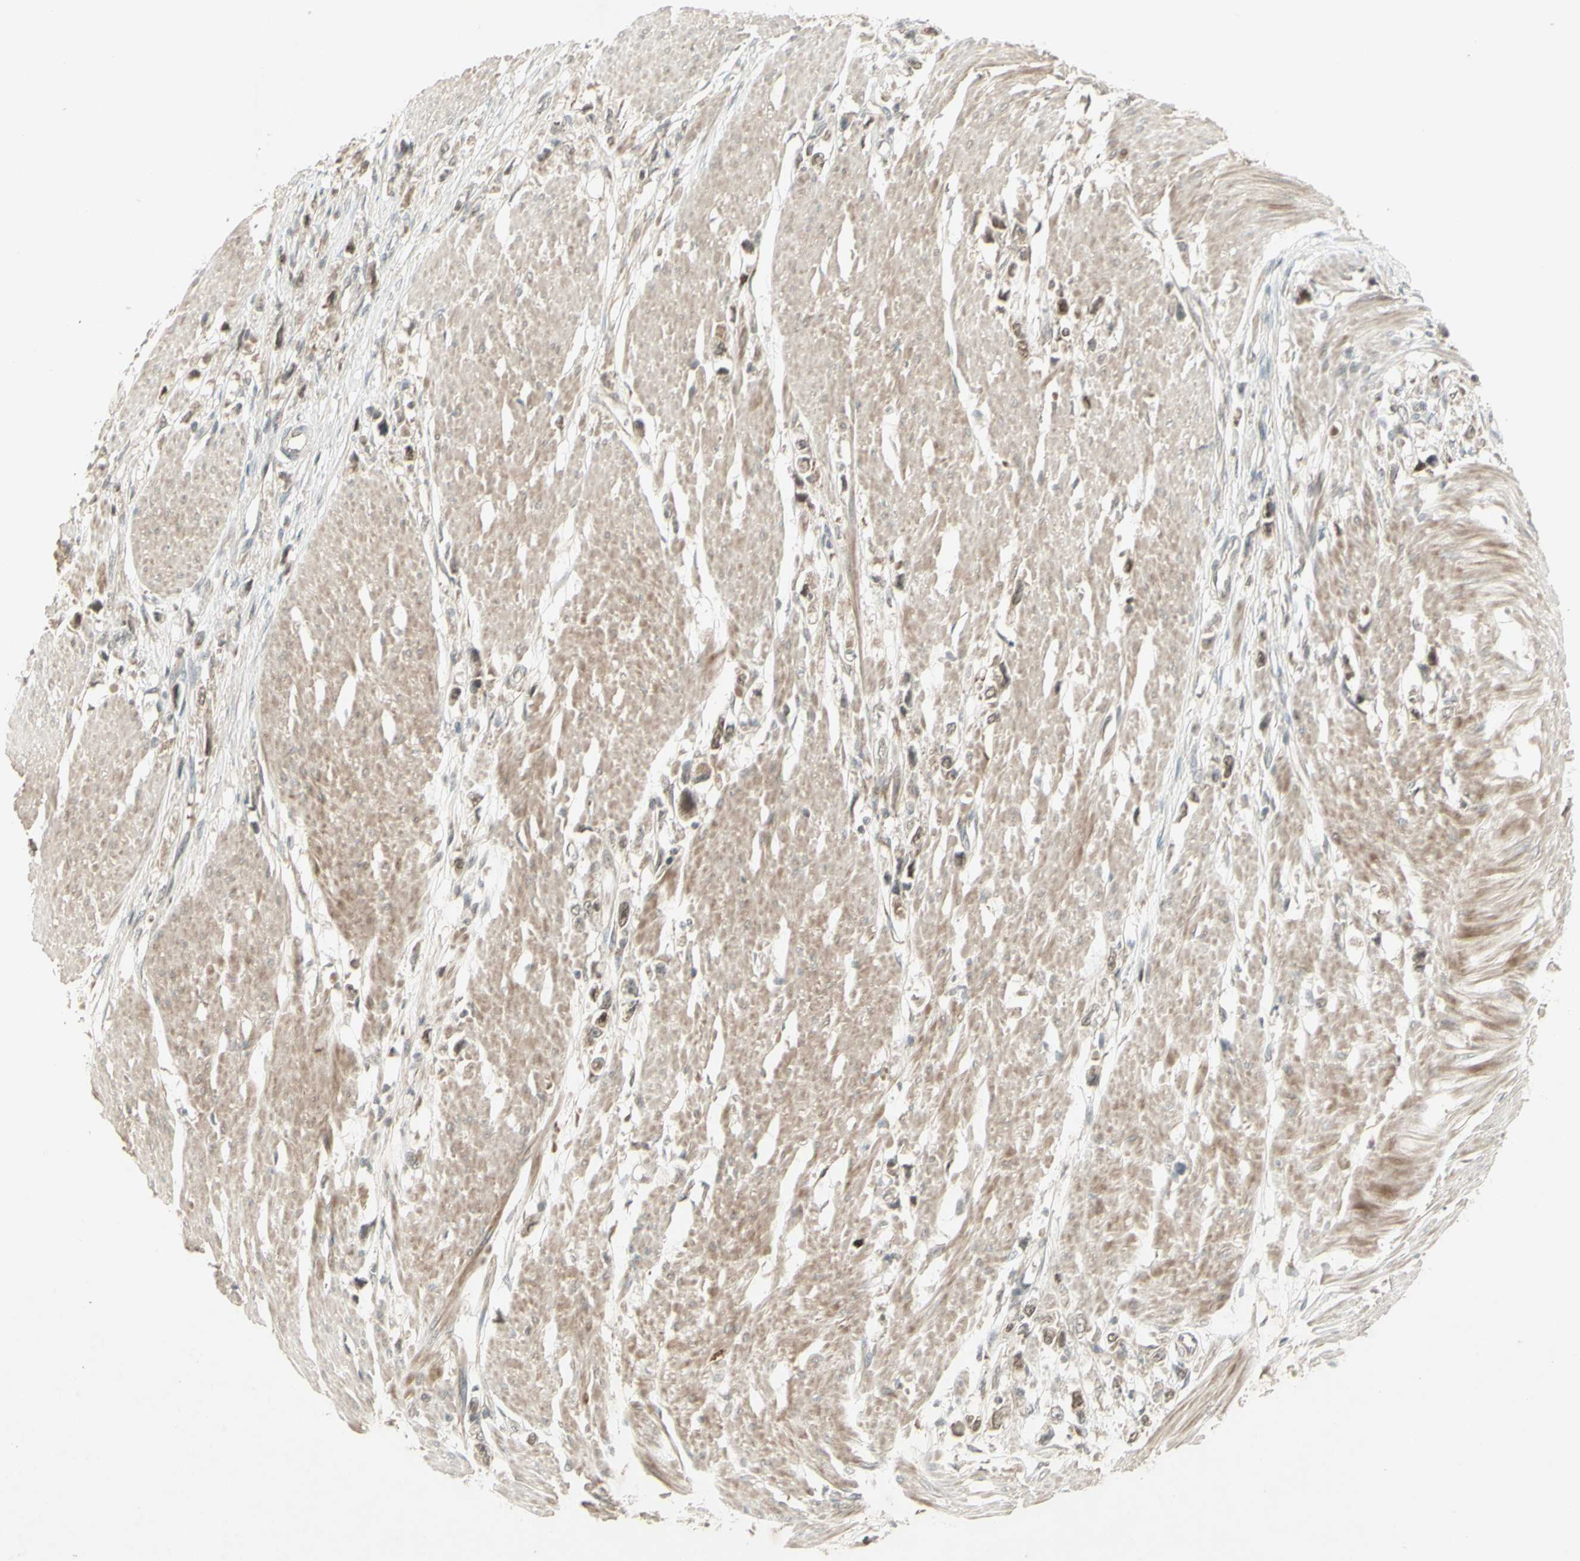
{"staining": {"intensity": "moderate", "quantity": ">75%", "location": "cytoplasmic/membranous,nuclear"}, "tissue": "stomach cancer", "cell_type": "Tumor cells", "image_type": "cancer", "snomed": [{"axis": "morphology", "description": "Adenocarcinoma, NOS"}, {"axis": "topography", "description": "Stomach"}], "caption": "A brown stain shows moderate cytoplasmic/membranous and nuclear expression of a protein in human stomach cancer tumor cells.", "gene": "MSH6", "patient": {"sex": "female", "age": 59}}